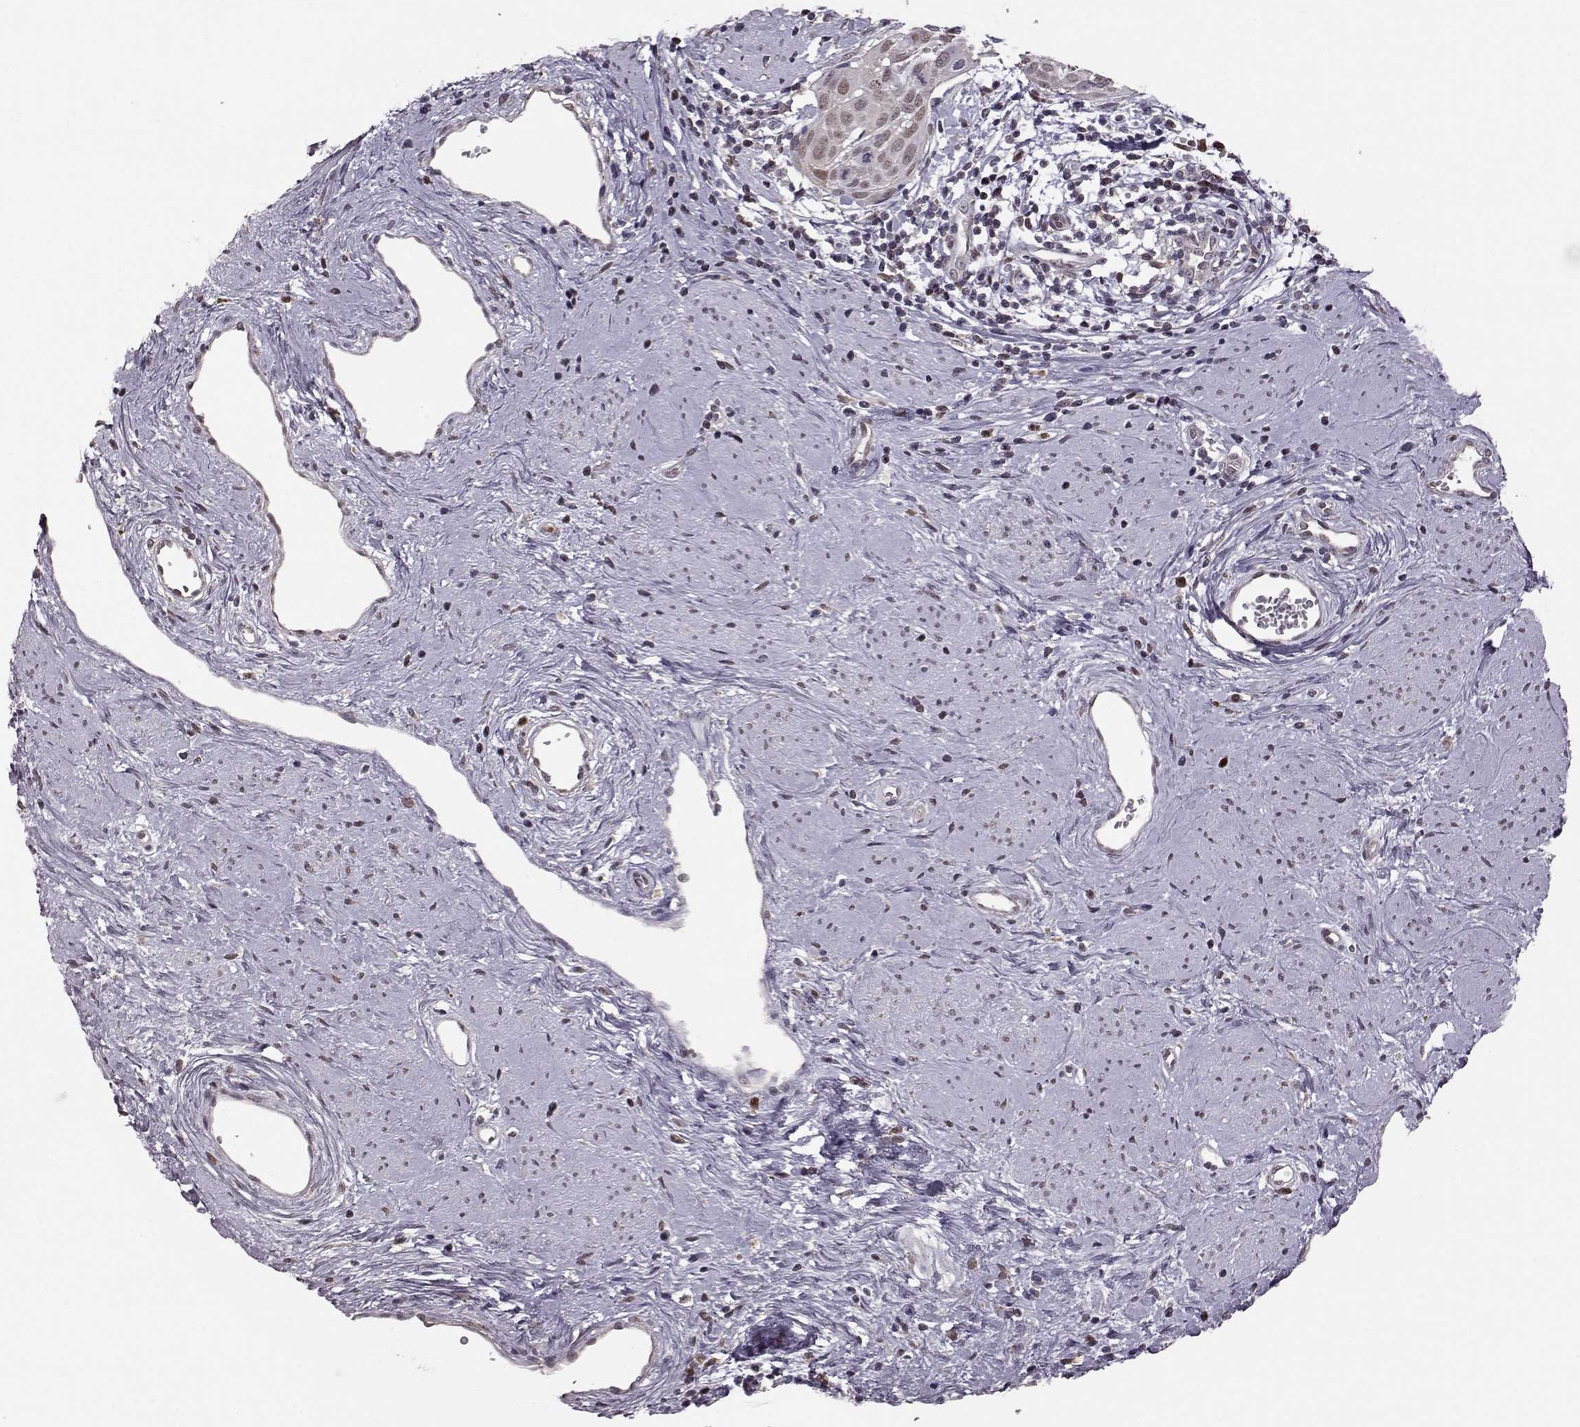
{"staining": {"intensity": "moderate", "quantity": "<25%", "location": "nuclear"}, "tissue": "cervical cancer", "cell_type": "Tumor cells", "image_type": "cancer", "snomed": [{"axis": "morphology", "description": "Squamous cell carcinoma, NOS"}, {"axis": "topography", "description": "Cervix"}], "caption": "The immunohistochemical stain shows moderate nuclear expression in tumor cells of cervical cancer tissue.", "gene": "KLF6", "patient": {"sex": "female", "age": 39}}